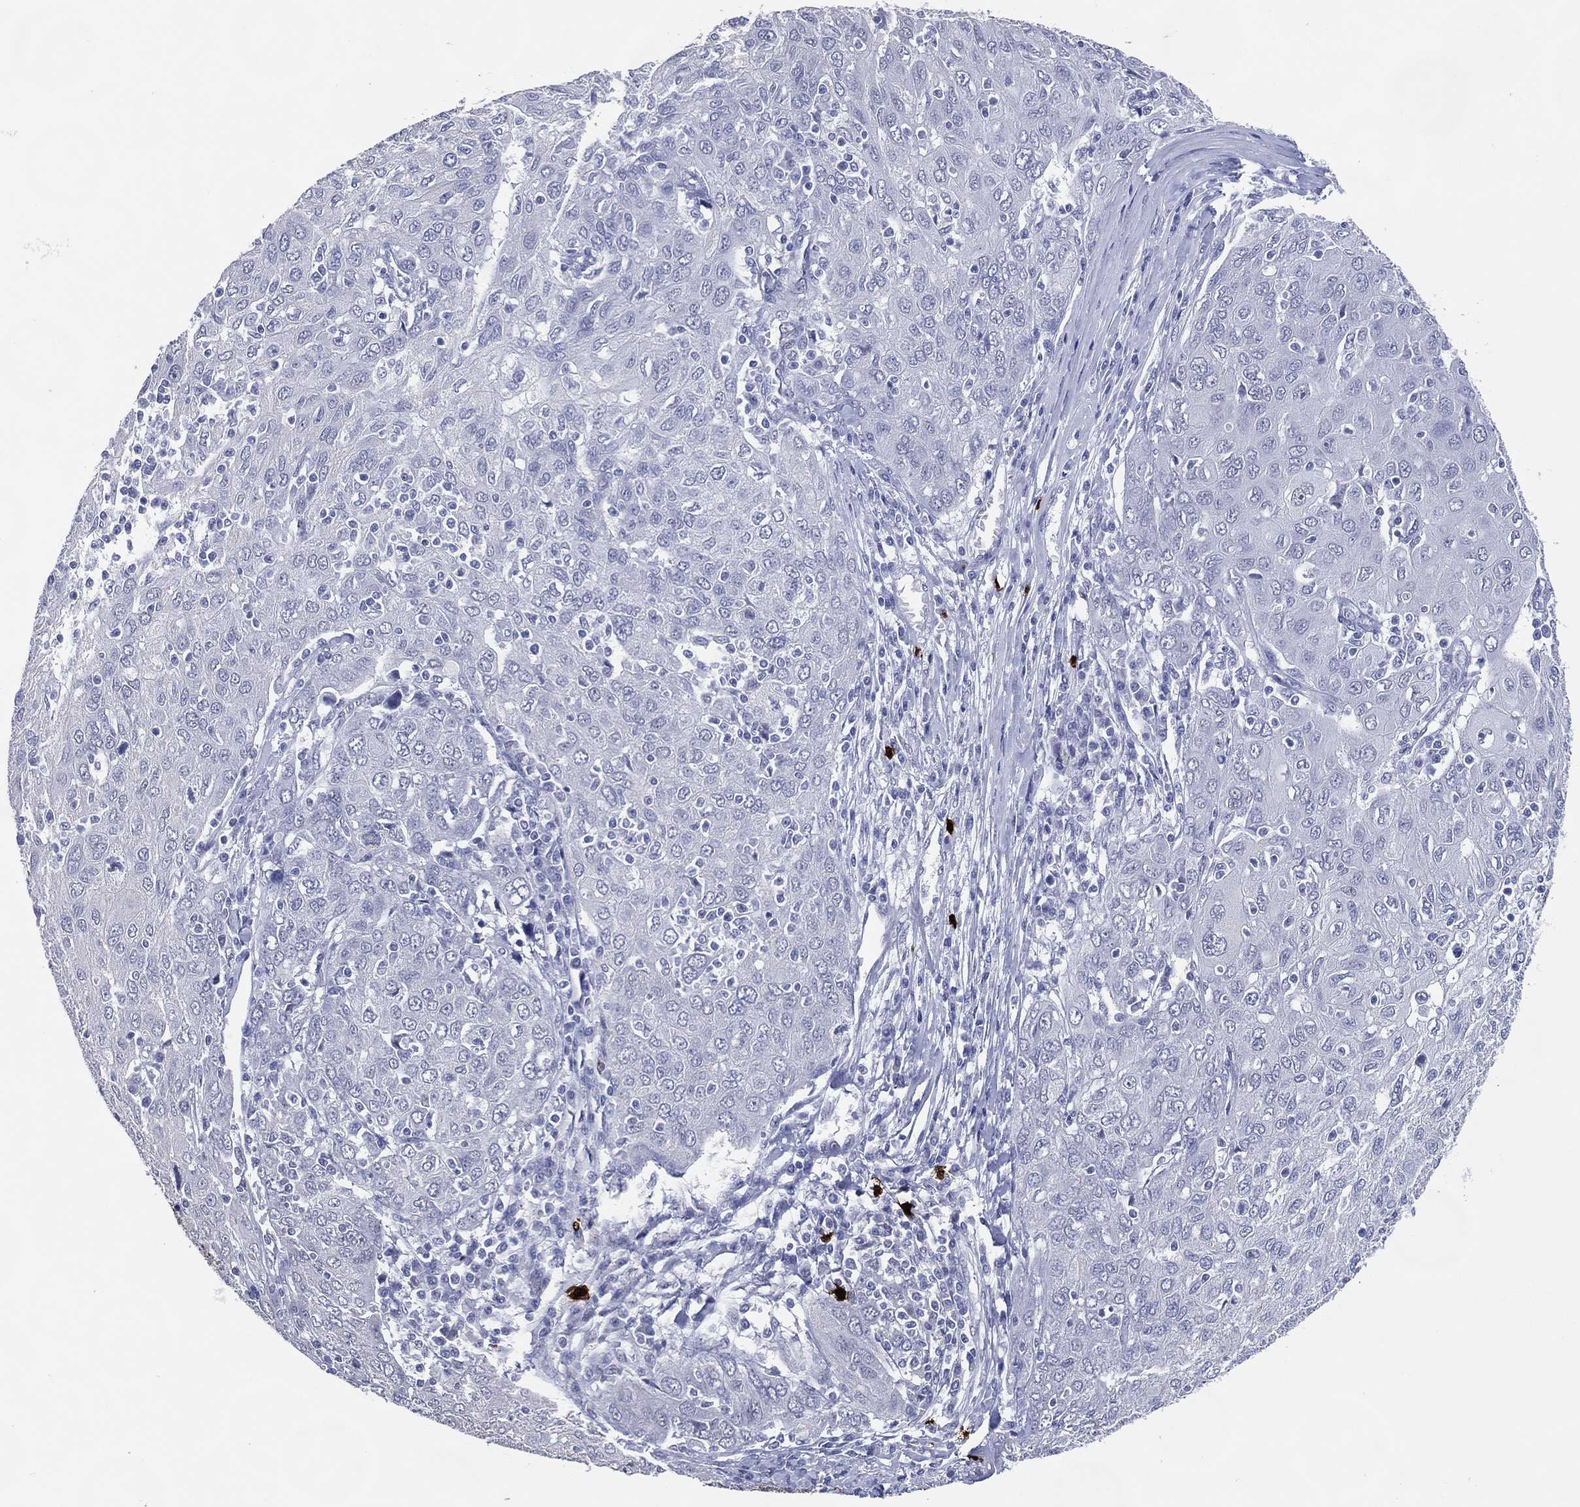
{"staining": {"intensity": "negative", "quantity": "none", "location": "none"}, "tissue": "ovarian cancer", "cell_type": "Tumor cells", "image_type": "cancer", "snomed": [{"axis": "morphology", "description": "Carcinoma, endometroid"}, {"axis": "topography", "description": "Ovary"}], "caption": "Endometroid carcinoma (ovarian) was stained to show a protein in brown. There is no significant positivity in tumor cells.", "gene": "CFAP58", "patient": {"sex": "female", "age": 50}}